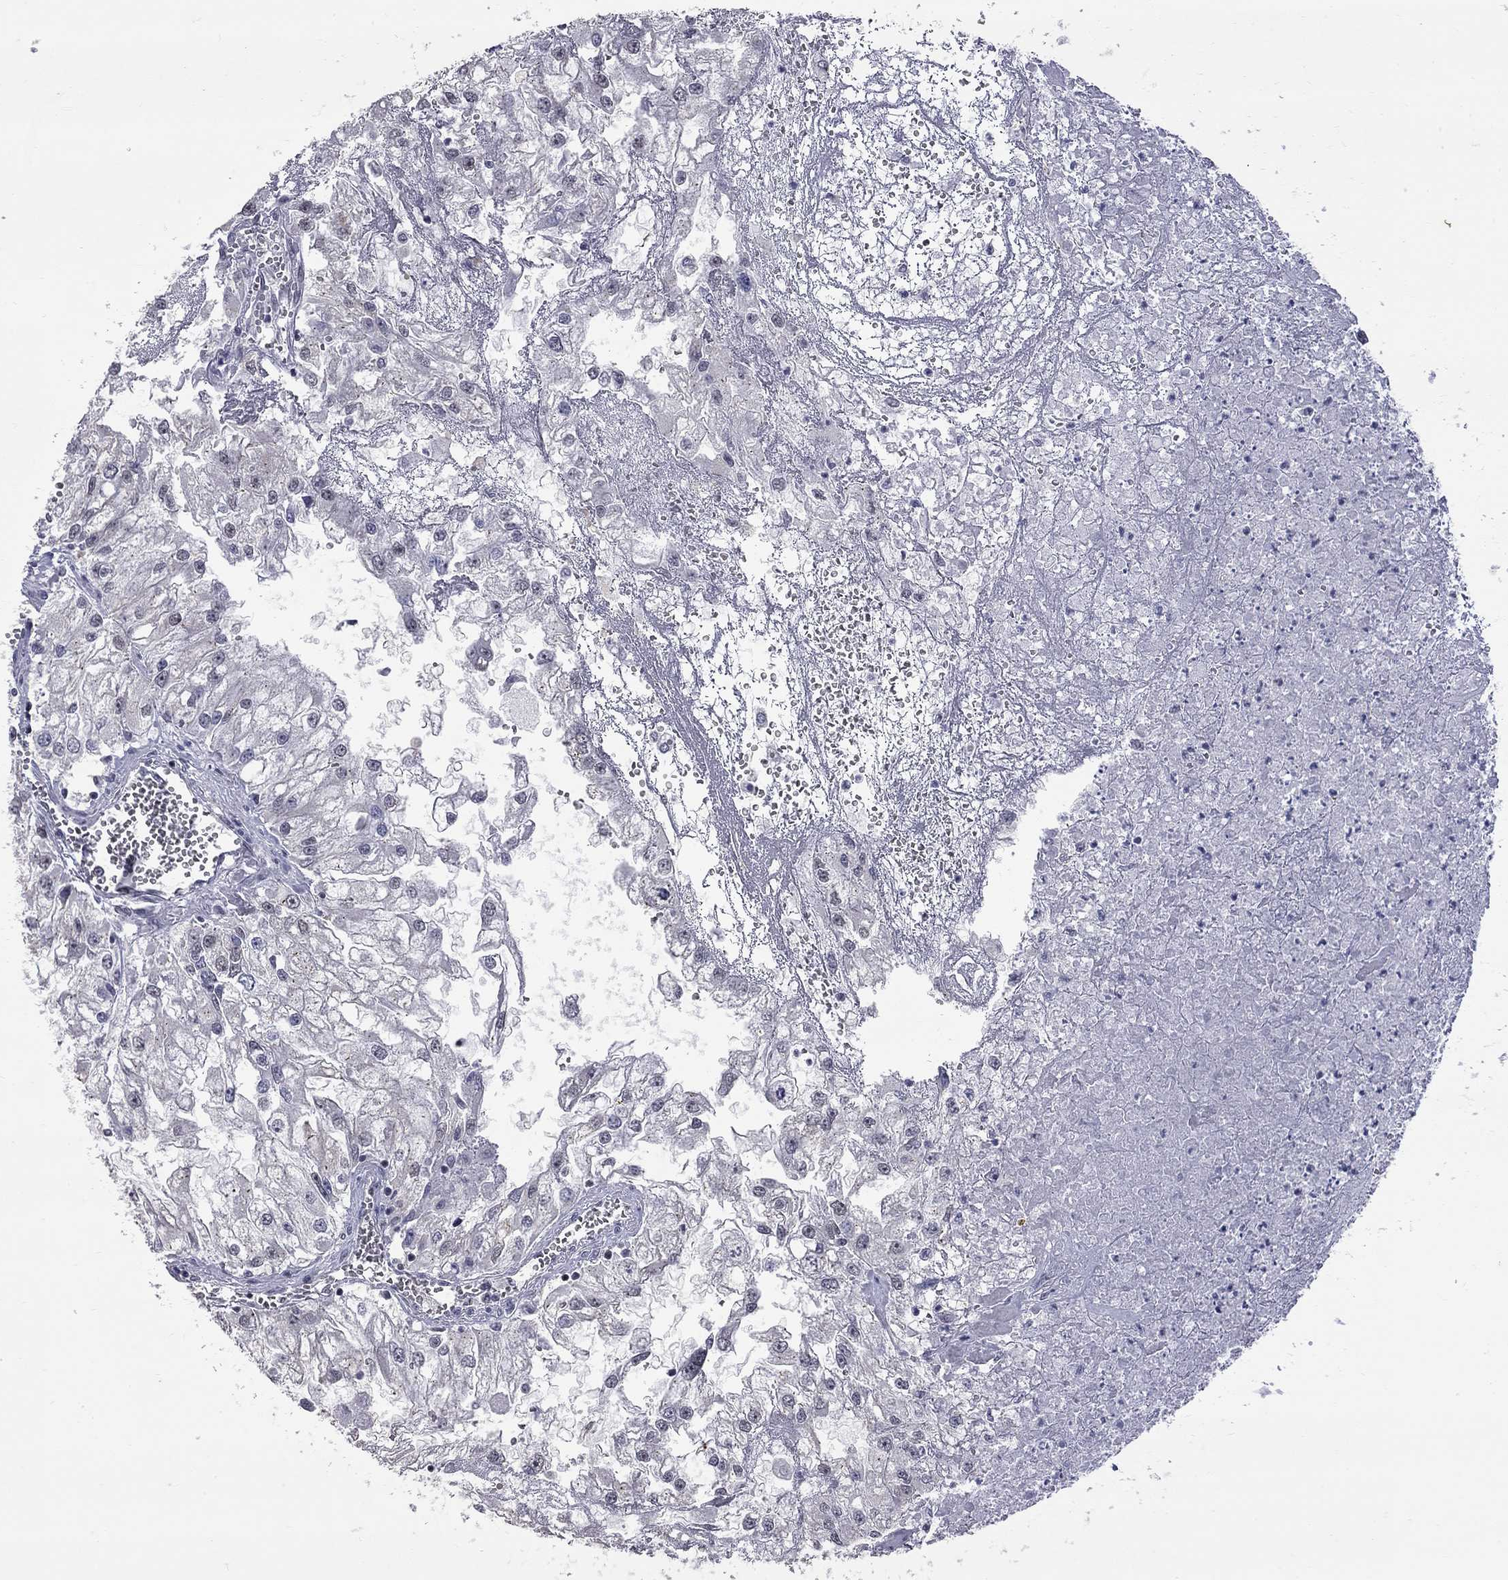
{"staining": {"intensity": "negative", "quantity": "none", "location": "none"}, "tissue": "renal cancer", "cell_type": "Tumor cells", "image_type": "cancer", "snomed": [{"axis": "morphology", "description": "Adenocarcinoma, NOS"}, {"axis": "topography", "description": "Kidney"}], "caption": "A photomicrograph of adenocarcinoma (renal) stained for a protein exhibits no brown staining in tumor cells.", "gene": "ZNF154", "patient": {"sex": "male", "age": 59}}